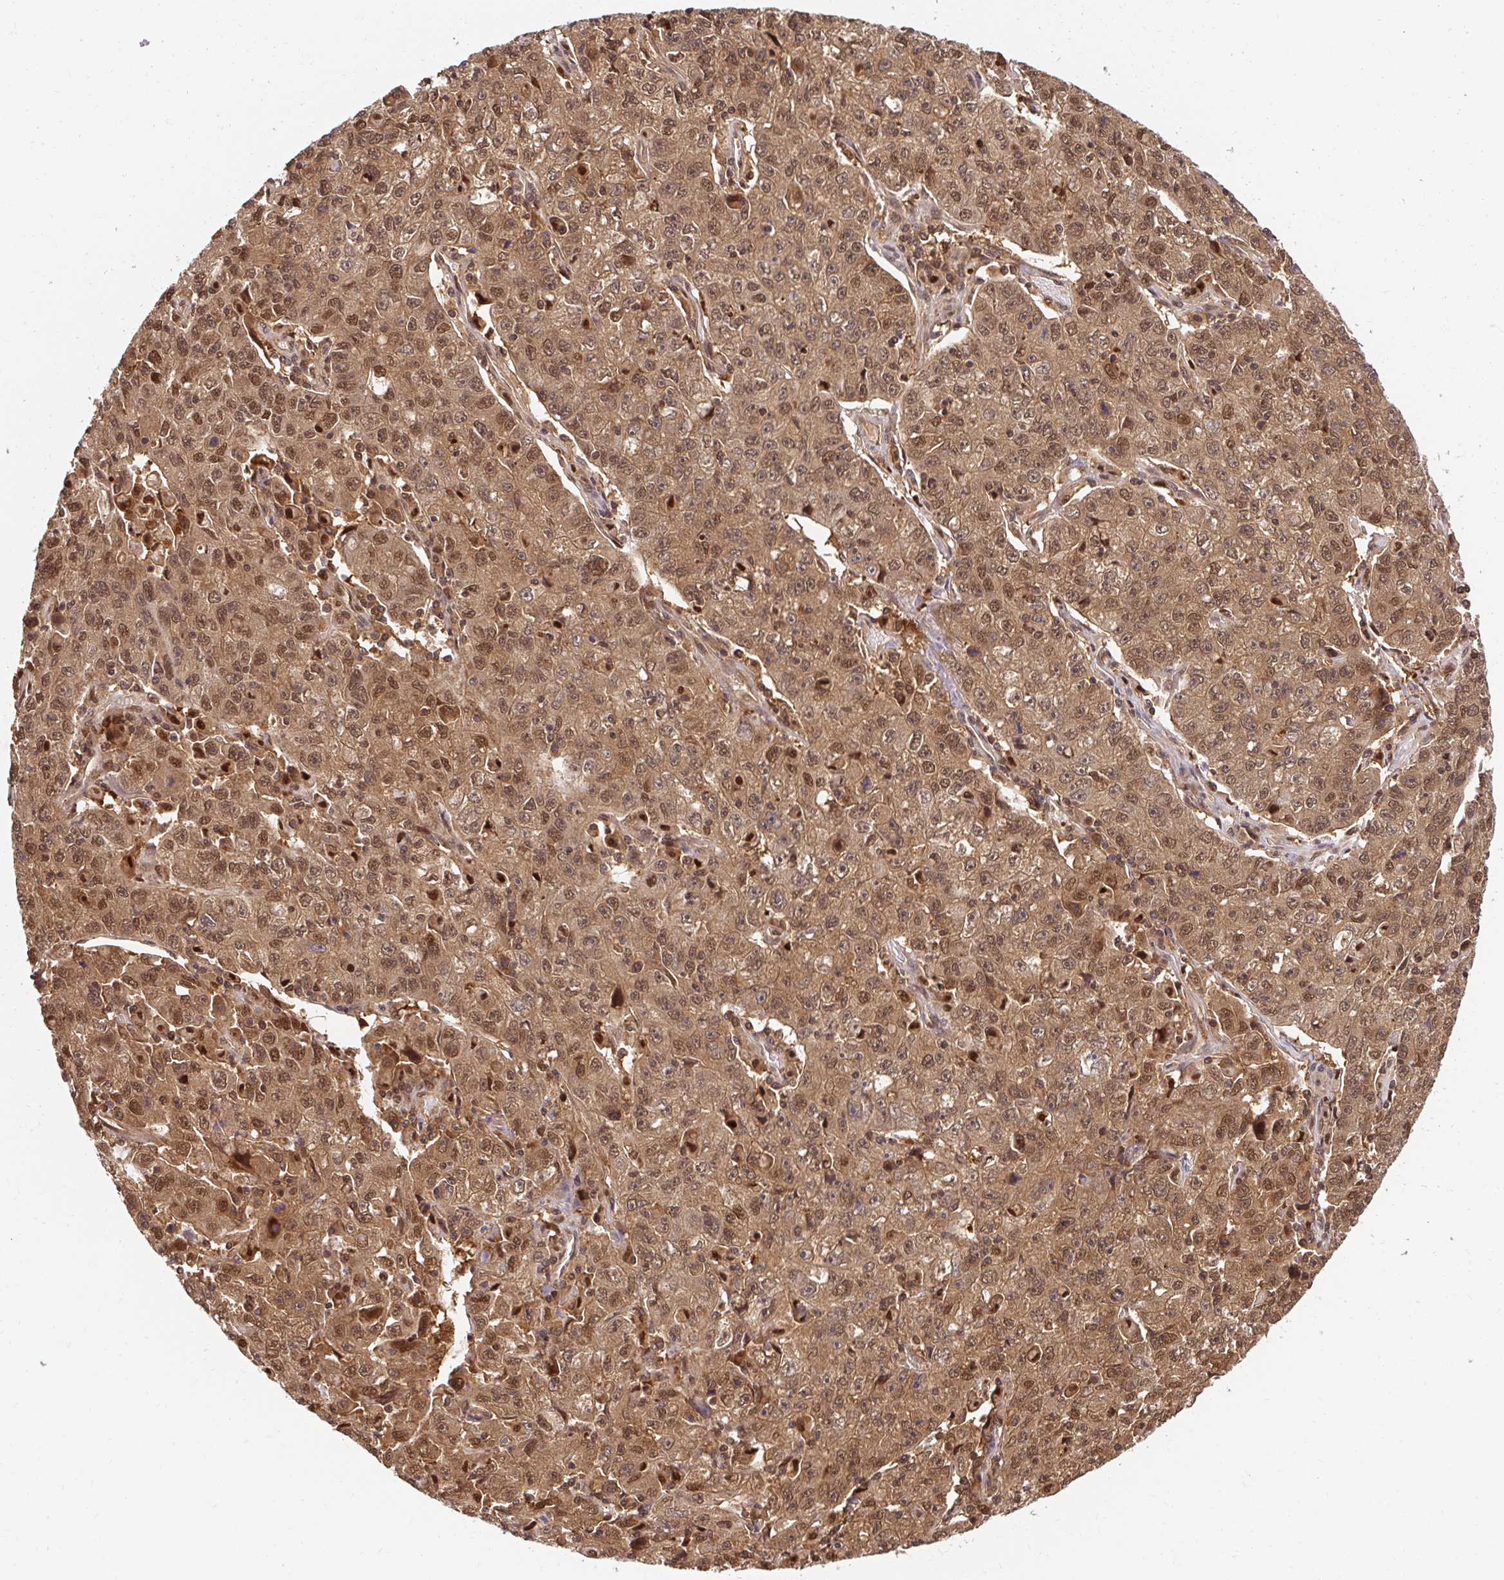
{"staining": {"intensity": "moderate", "quantity": ">75%", "location": "cytoplasmic/membranous,nuclear"}, "tissue": "lung cancer", "cell_type": "Tumor cells", "image_type": "cancer", "snomed": [{"axis": "morphology", "description": "Normal morphology"}, {"axis": "morphology", "description": "Adenocarcinoma, NOS"}, {"axis": "topography", "description": "Lymph node"}, {"axis": "topography", "description": "Lung"}], "caption": "Human lung cancer stained with a protein marker reveals moderate staining in tumor cells.", "gene": "PSMA4", "patient": {"sex": "female", "age": 57}}